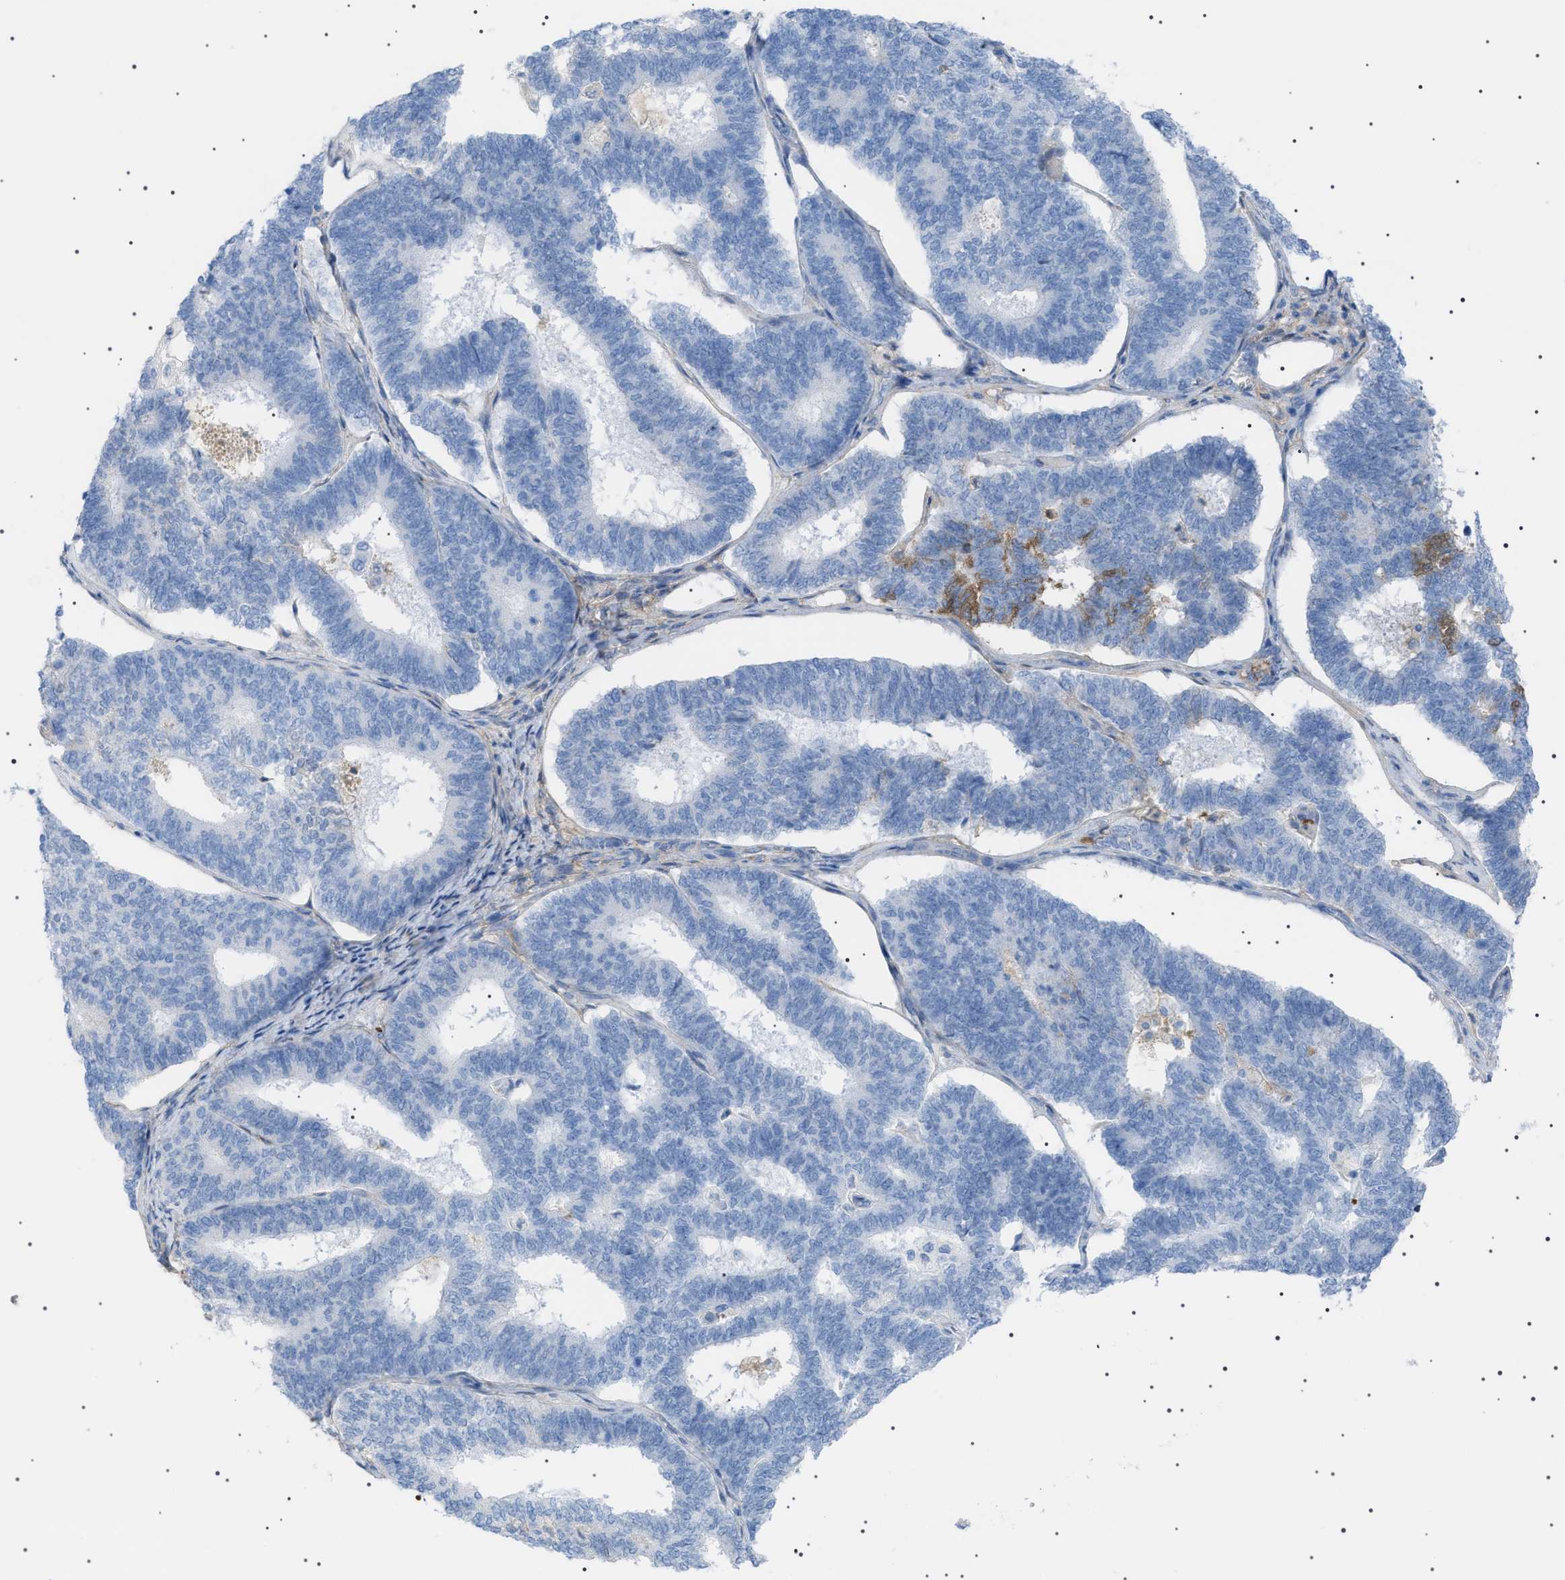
{"staining": {"intensity": "negative", "quantity": "none", "location": "none"}, "tissue": "endometrial cancer", "cell_type": "Tumor cells", "image_type": "cancer", "snomed": [{"axis": "morphology", "description": "Adenocarcinoma, NOS"}, {"axis": "topography", "description": "Endometrium"}], "caption": "DAB immunohistochemical staining of human endometrial cancer shows no significant staining in tumor cells.", "gene": "LPA", "patient": {"sex": "female", "age": 70}}